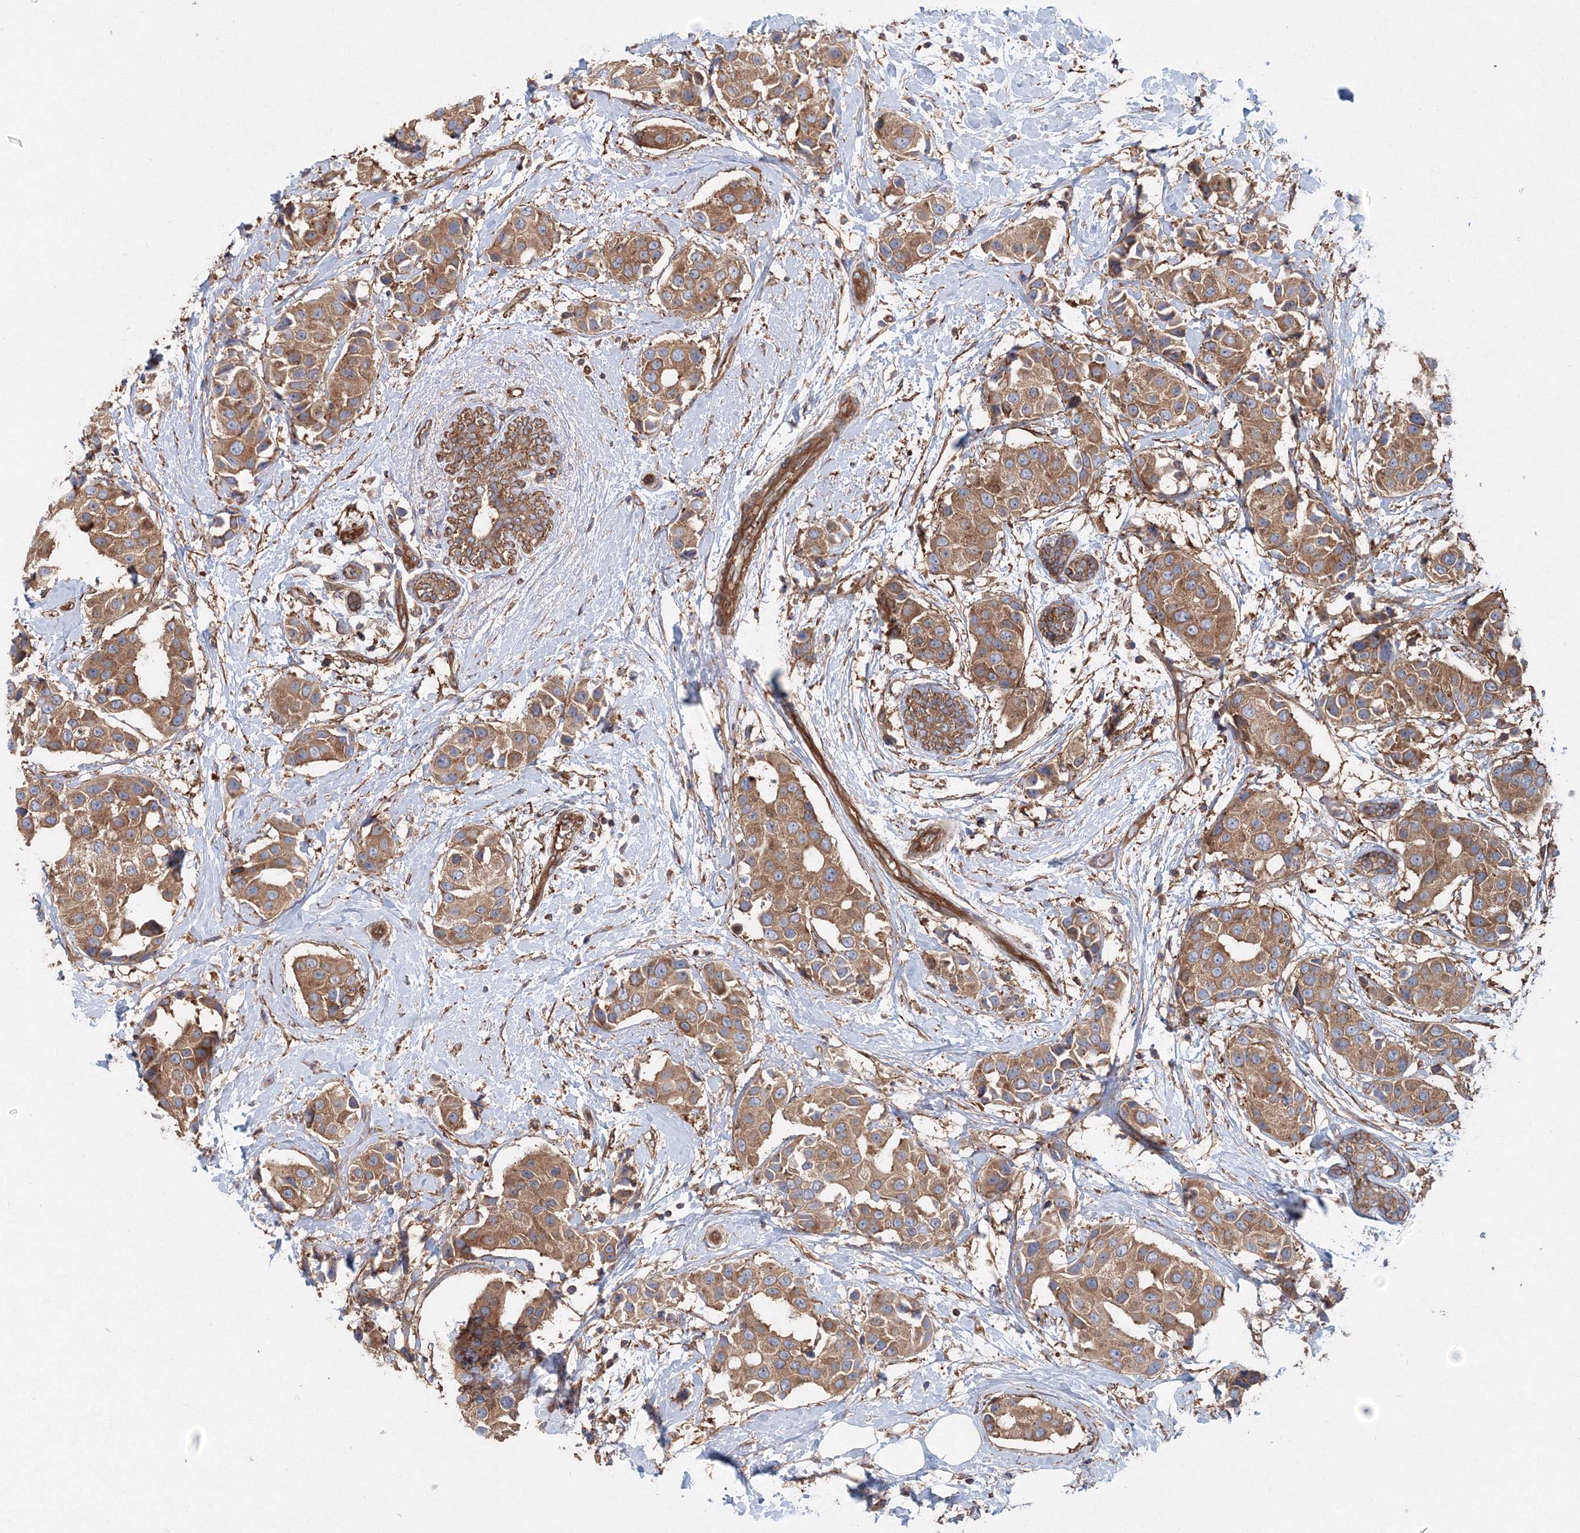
{"staining": {"intensity": "moderate", "quantity": ">75%", "location": "cytoplasmic/membranous"}, "tissue": "breast cancer", "cell_type": "Tumor cells", "image_type": "cancer", "snomed": [{"axis": "morphology", "description": "Normal tissue, NOS"}, {"axis": "morphology", "description": "Duct carcinoma"}, {"axis": "topography", "description": "Breast"}], "caption": "Protein expression by IHC reveals moderate cytoplasmic/membranous staining in about >75% of tumor cells in breast cancer. (brown staining indicates protein expression, while blue staining denotes nuclei).", "gene": "EXOC1", "patient": {"sex": "female", "age": 39}}